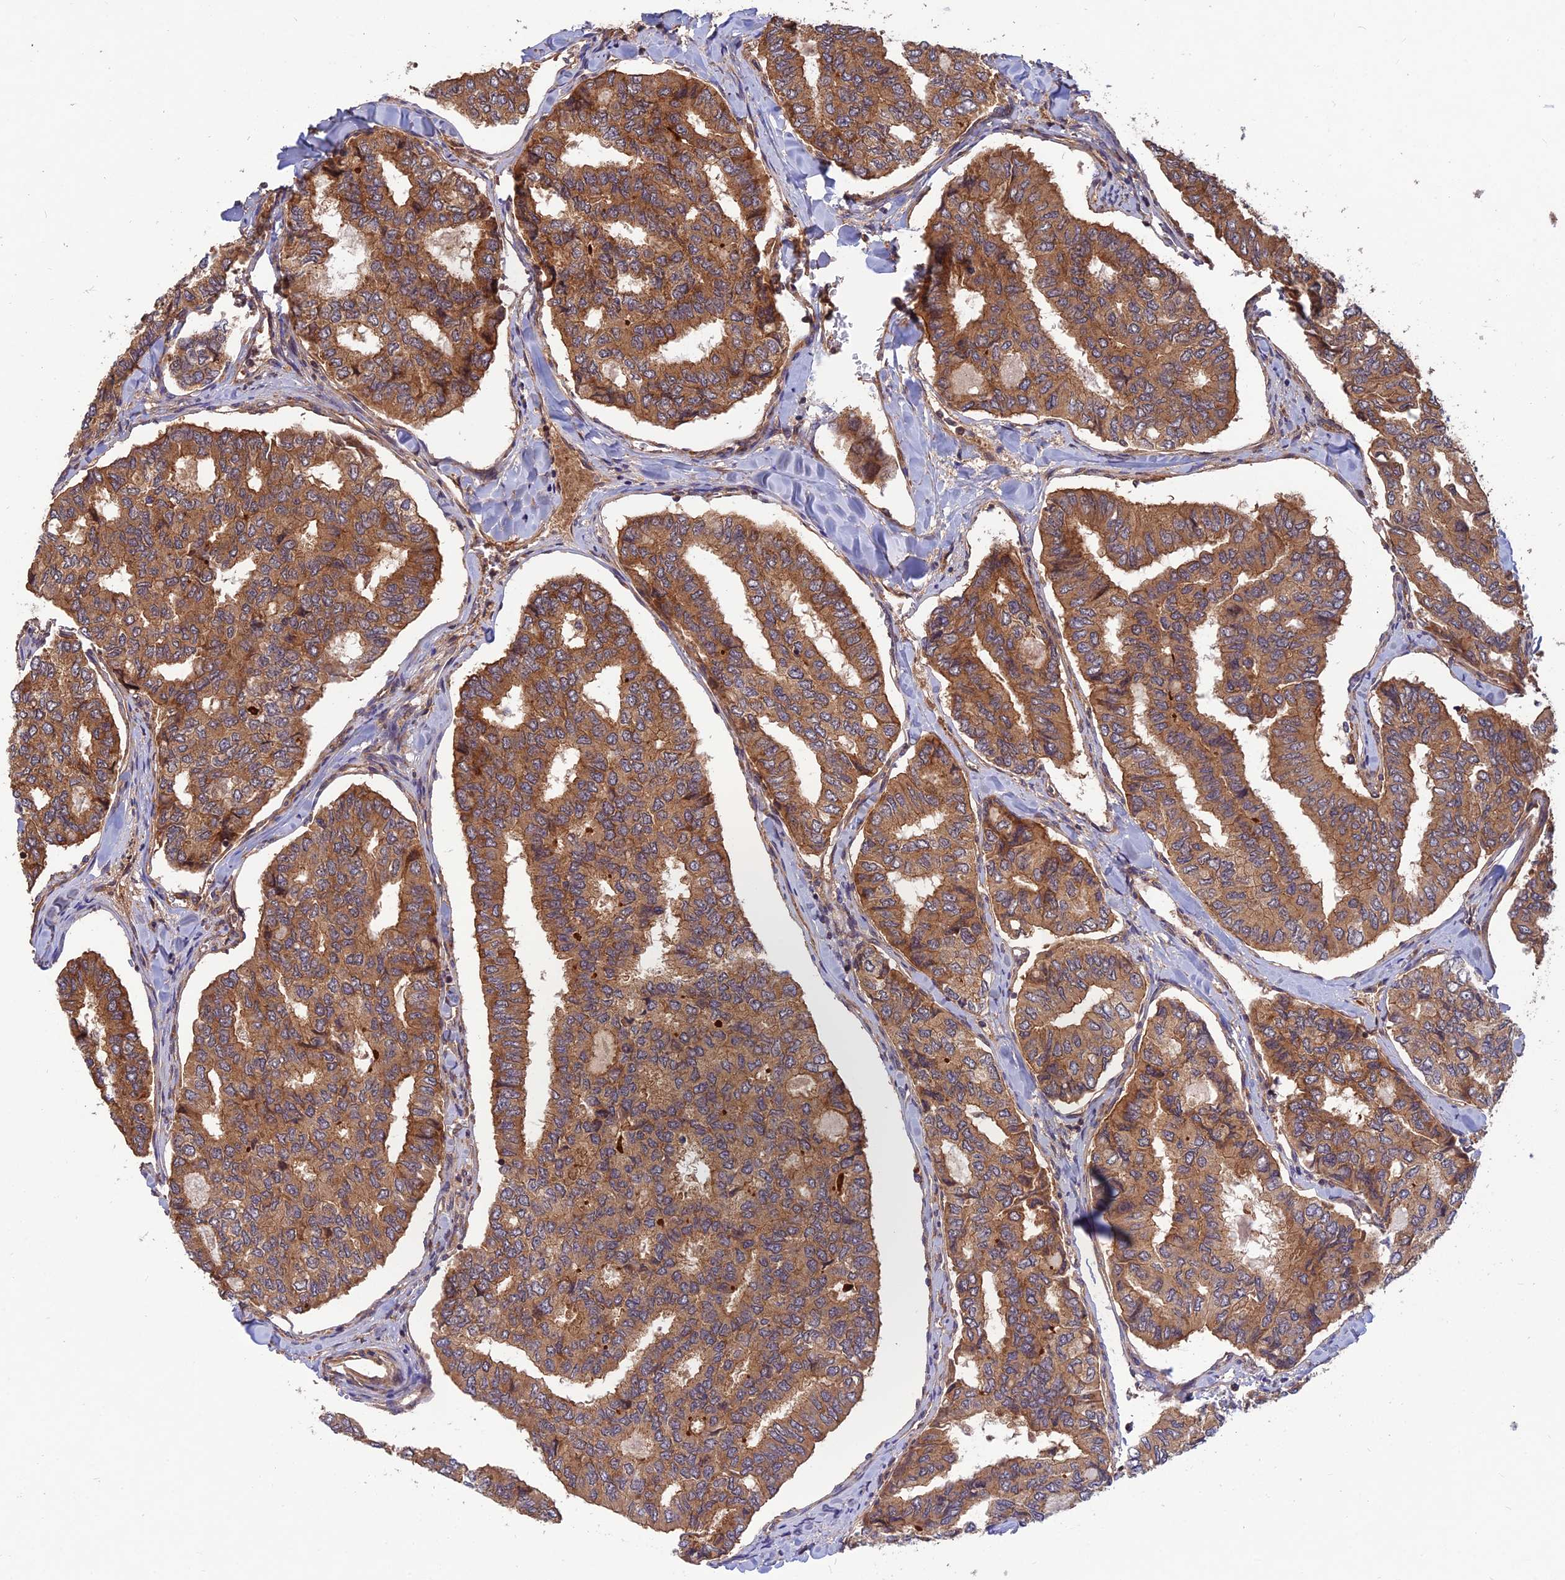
{"staining": {"intensity": "moderate", "quantity": ">75%", "location": "cytoplasmic/membranous"}, "tissue": "thyroid cancer", "cell_type": "Tumor cells", "image_type": "cancer", "snomed": [{"axis": "morphology", "description": "Papillary adenocarcinoma, NOS"}, {"axis": "topography", "description": "Thyroid gland"}], "caption": "This micrograph reveals immunohistochemistry (IHC) staining of thyroid cancer (papillary adenocarcinoma), with medium moderate cytoplasmic/membranous positivity in about >75% of tumor cells.", "gene": "RELCH", "patient": {"sex": "female", "age": 35}}